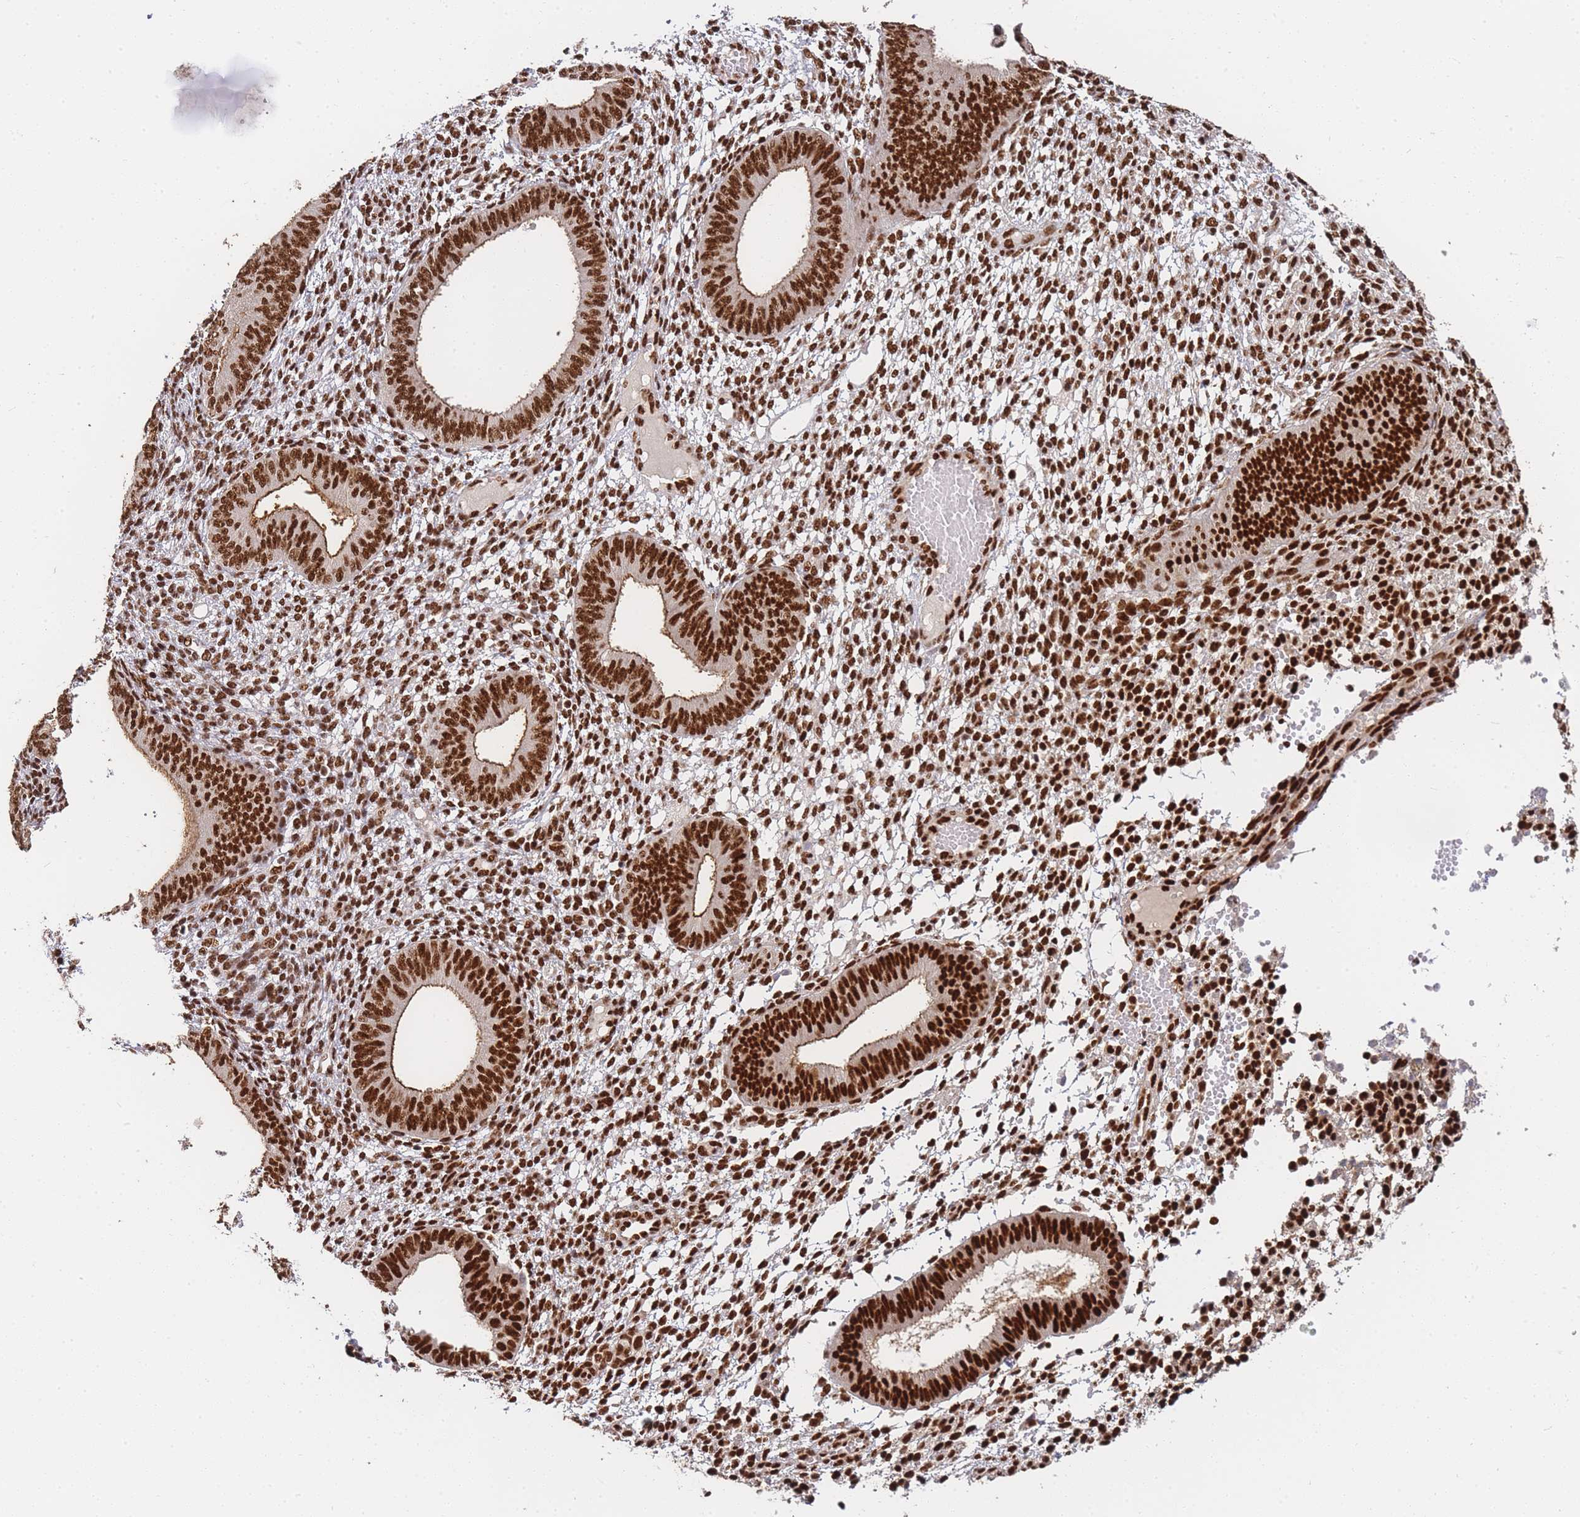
{"staining": {"intensity": "strong", "quantity": ">75%", "location": "nuclear"}, "tissue": "endometrium", "cell_type": "Cells in endometrial stroma", "image_type": "normal", "snomed": [{"axis": "morphology", "description": "Normal tissue, NOS"}, {"axis": "topography", "description": "Endometrium"}], "caption": "Immunohistochemistry histopathology image of benign endometrium: human endometrium stained using immunohistochemistry reveals high levels of strong protein expression localized specifically in the nuclear of cells in endometrial stroma, appearing as a nuclear brown color.", "gene": "PRKDC", "patient": {"sex": "female", "age": 49}}